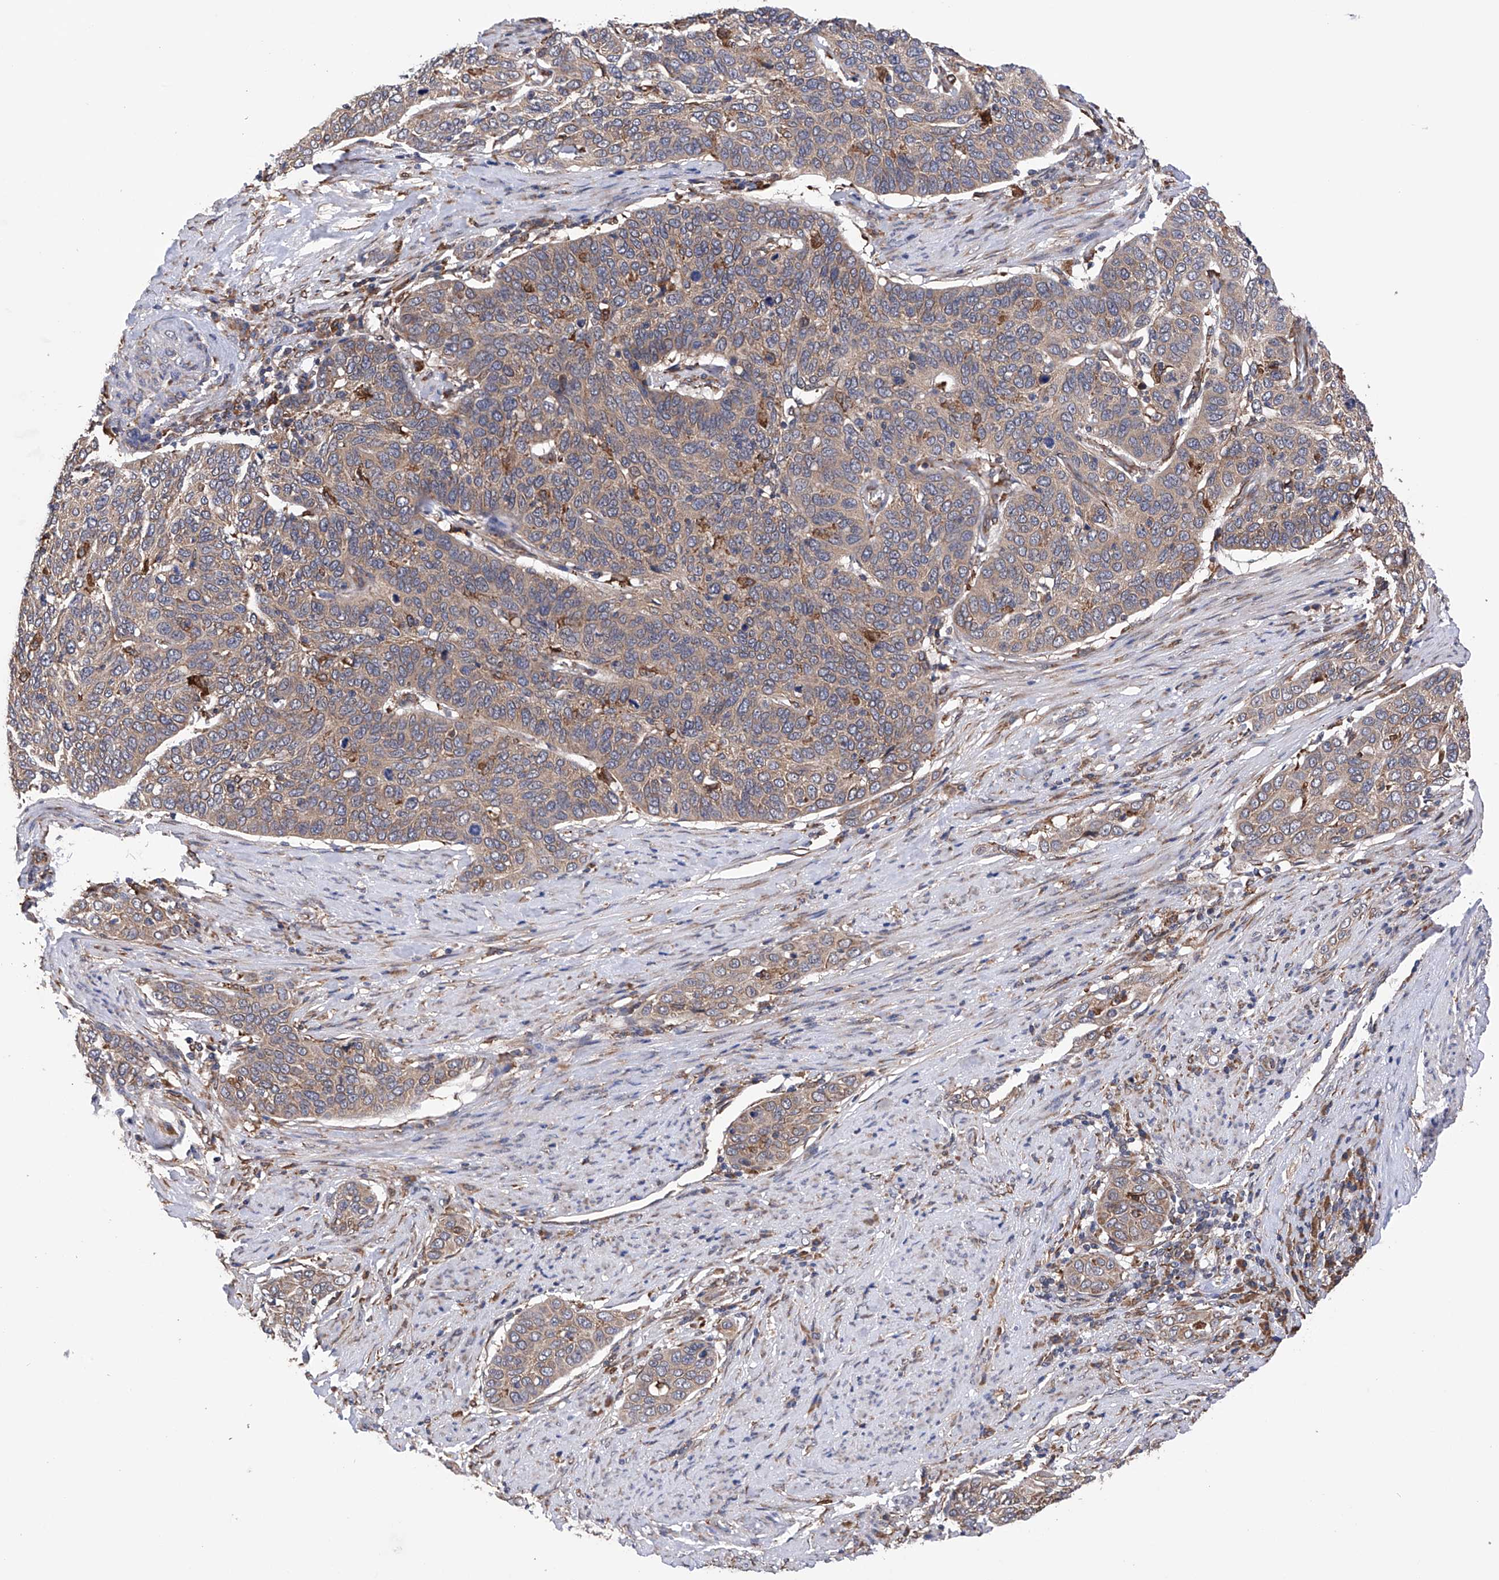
{"staining": {"intensity": "weak", "quantity": ">75%", "location": "cytoplasmic/membranous"}, "tissue": "cervical cancer", "cell_type": "Tumor cells", "image_type": "cancer", "snomed": [{"axis": "morphology", "description": "Squamous cell carcinoma, NOS"}, {"axis": "topography", "description": "Cervix"}], "caption": "An immunohistochemistry (IHC) micrograph of neoplastic tissue is shown. Protein staining in brown shows weak cytoplasmic/membranous positivity in squamous cell carcinoma (cervical) within tumor cells.", "gene": "DNAH8", "patient": {"sex": "female", "age": 60}}